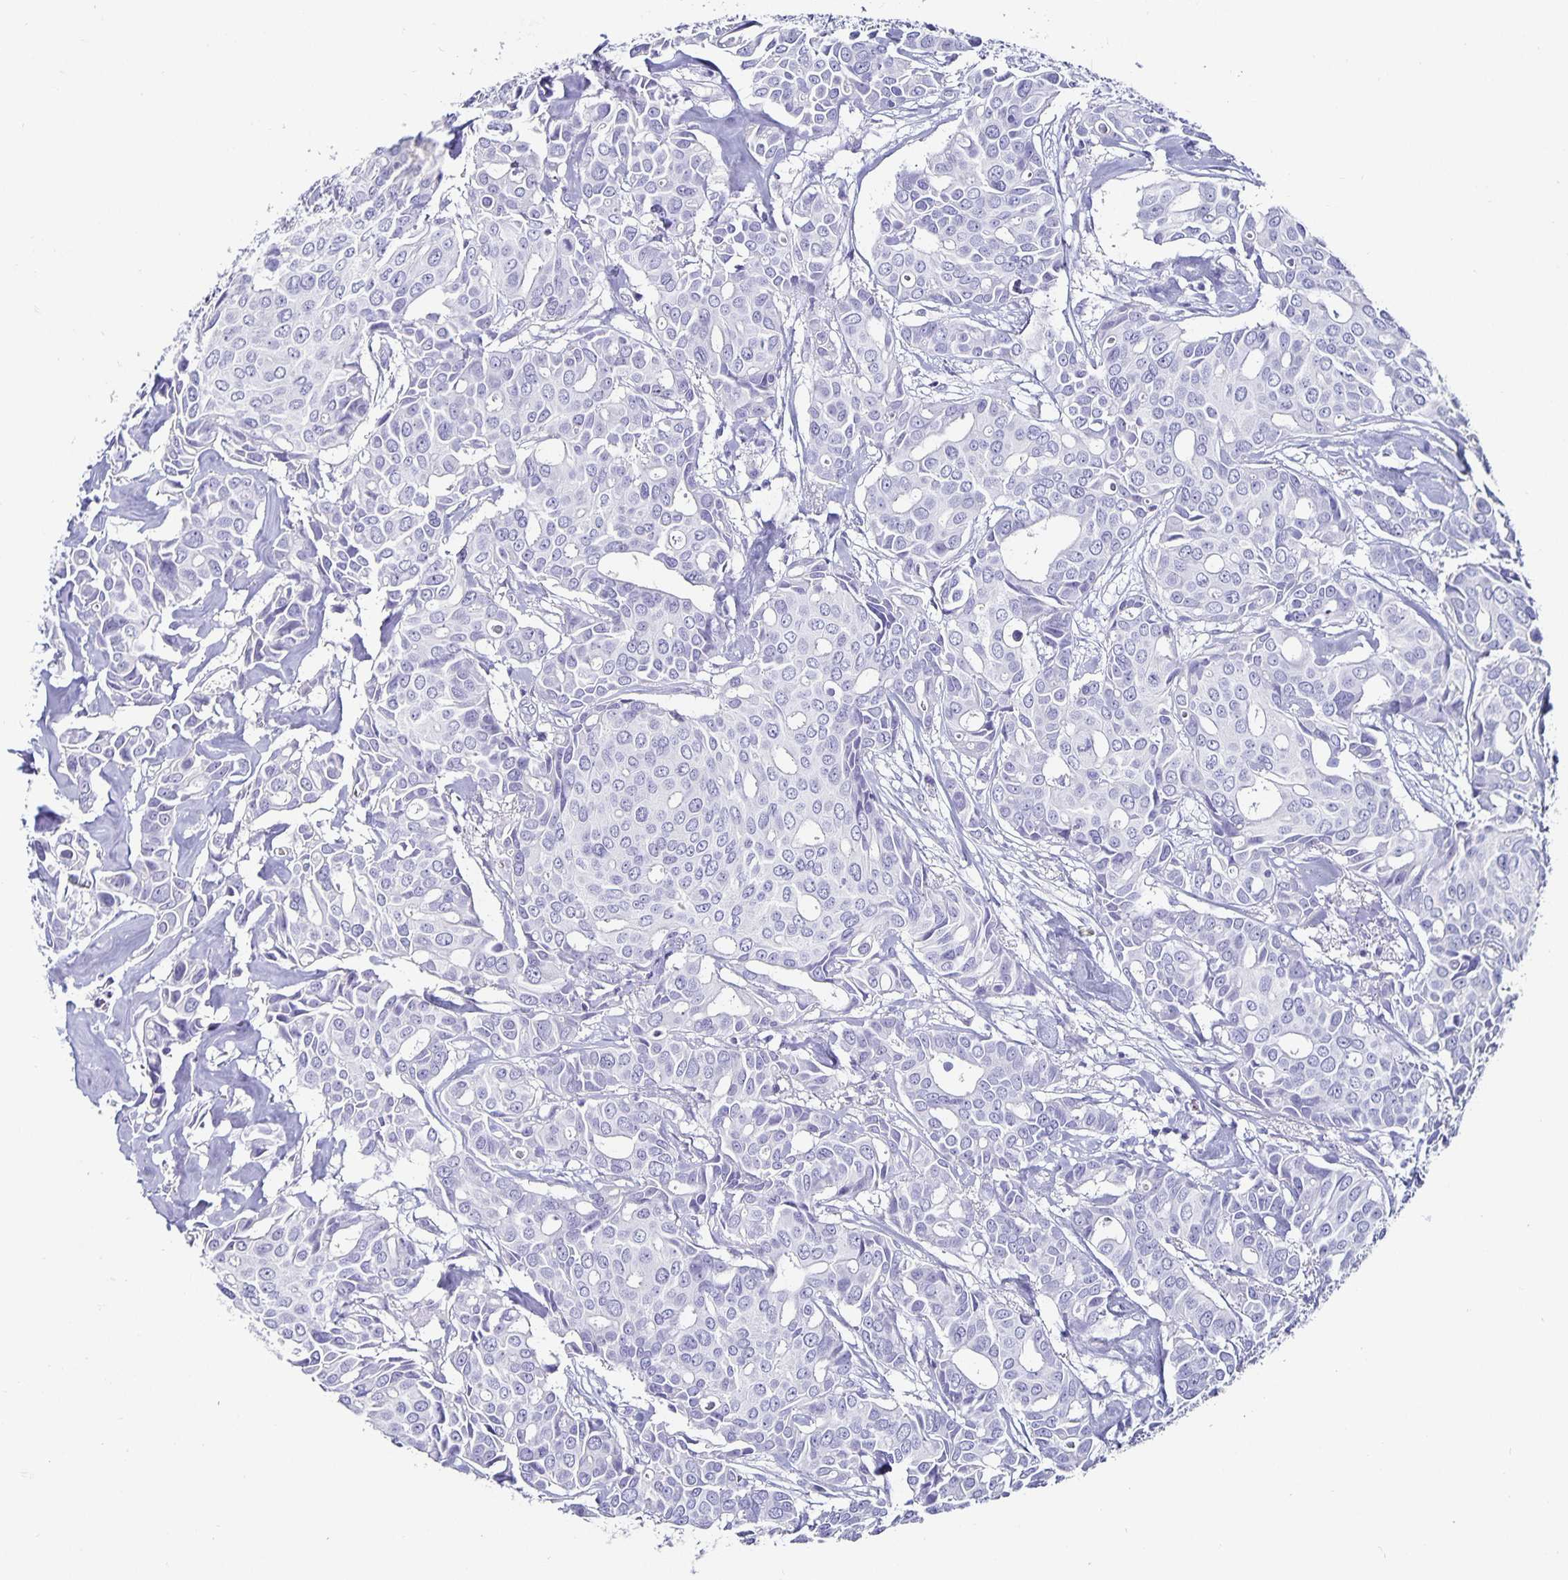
{"staining": {"intensity": "negative", "quantity": "none", "location": "none"}, "tissue": "breast cancer", "cell_type": "Tumor cells", "image_type": "cancer", "snomed": [{"axis": "morphology", "description": "Duct carcinoma"}, {"axis": "topography", "description": "Breast"}], "caption": "An immunohistochemistry (IHC) micrograph of breast cancer is shown. There is no staining in tumor cells of breast cancer.", "gene": "CHGA", "patient": {"sex": "female", "age": 54}}